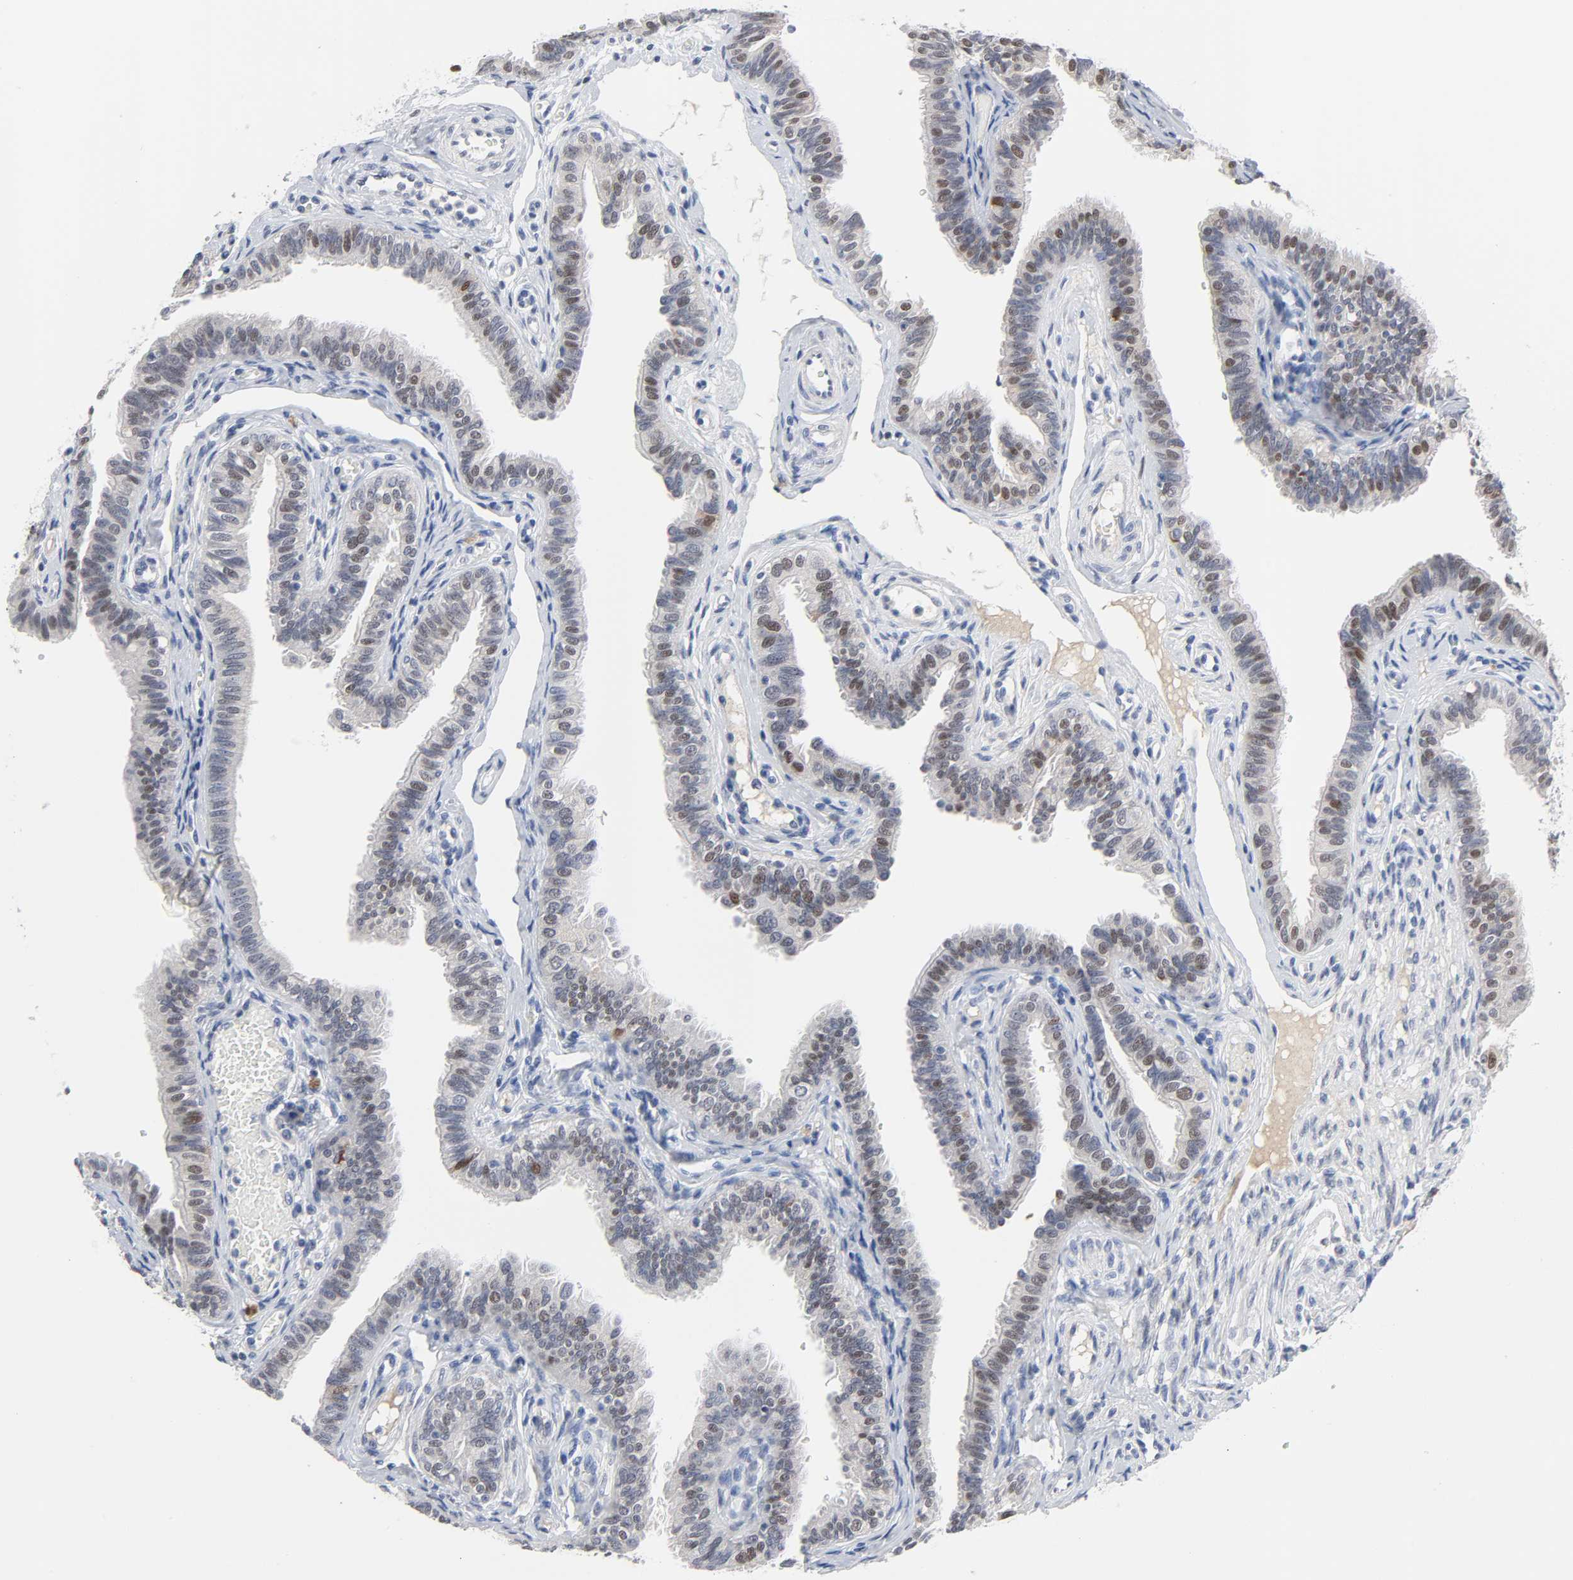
{"staining": {"intensity": "moderate", "quantity": "25%-75%", "location": "nuclear"}, "tissue": "fallopian tube", "cell_type": "Glandular cells", "image_type": "normal", "snomed": [{"axis": "morphology", "description": "Normal tissue, NOS"}, {"axis": "morphology", "description": "Dermoid, NOS"}, {"axis": "topography", "description": "Fallopian tube"}], "caption": "Glandular cells demonstrate medium levels of moderate nuclear staining in approximately 25%-75% of cells in unremarkable human fallopian tube. The staining was performed using DAB (3,3'-diaminobenzidine) to visualize the protein expression in brown, while the nuclei were stained in blue with hematoxylin (Magnification: 20x).", "gene": "WEE1", "patient": {"sex": "female", "age": 33}}